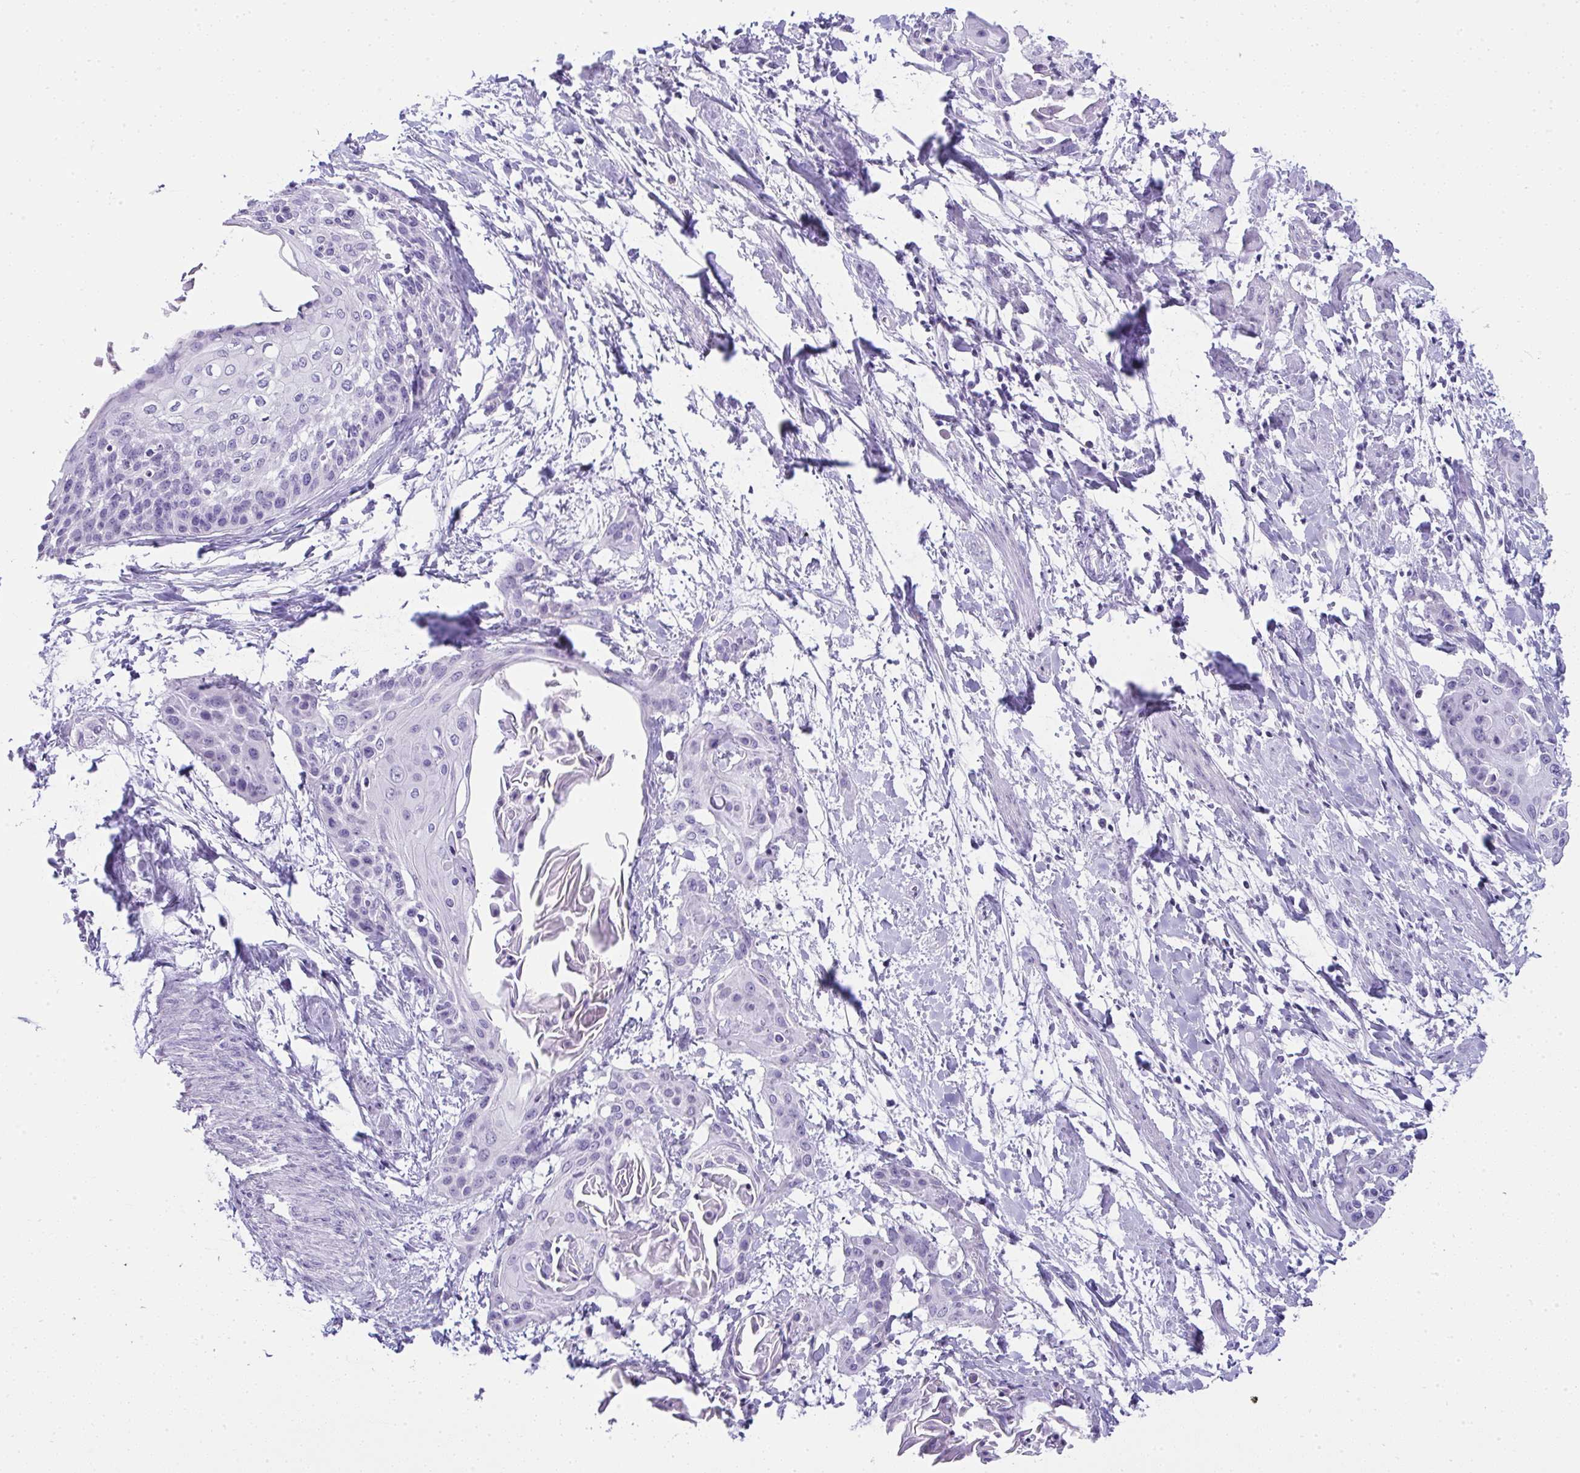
{"staining": {"intensity": "negative", "quantity": "none", "location": "none"}, "tissue": "cervical cancer", "cell_type": "Tumor cells", "image_type": "cancer", "snomed": [{"axis": "morphology", "description": "Squamous cell carcinoma, NOS"}, {"axis": "topography", "description": "Cervix"}], "caption": "There is no significant staining in tumor cells of squamous cell carcinoma (cervical).", "gene": "RNF183", "patient": {"sex": "female", "age": 57}}